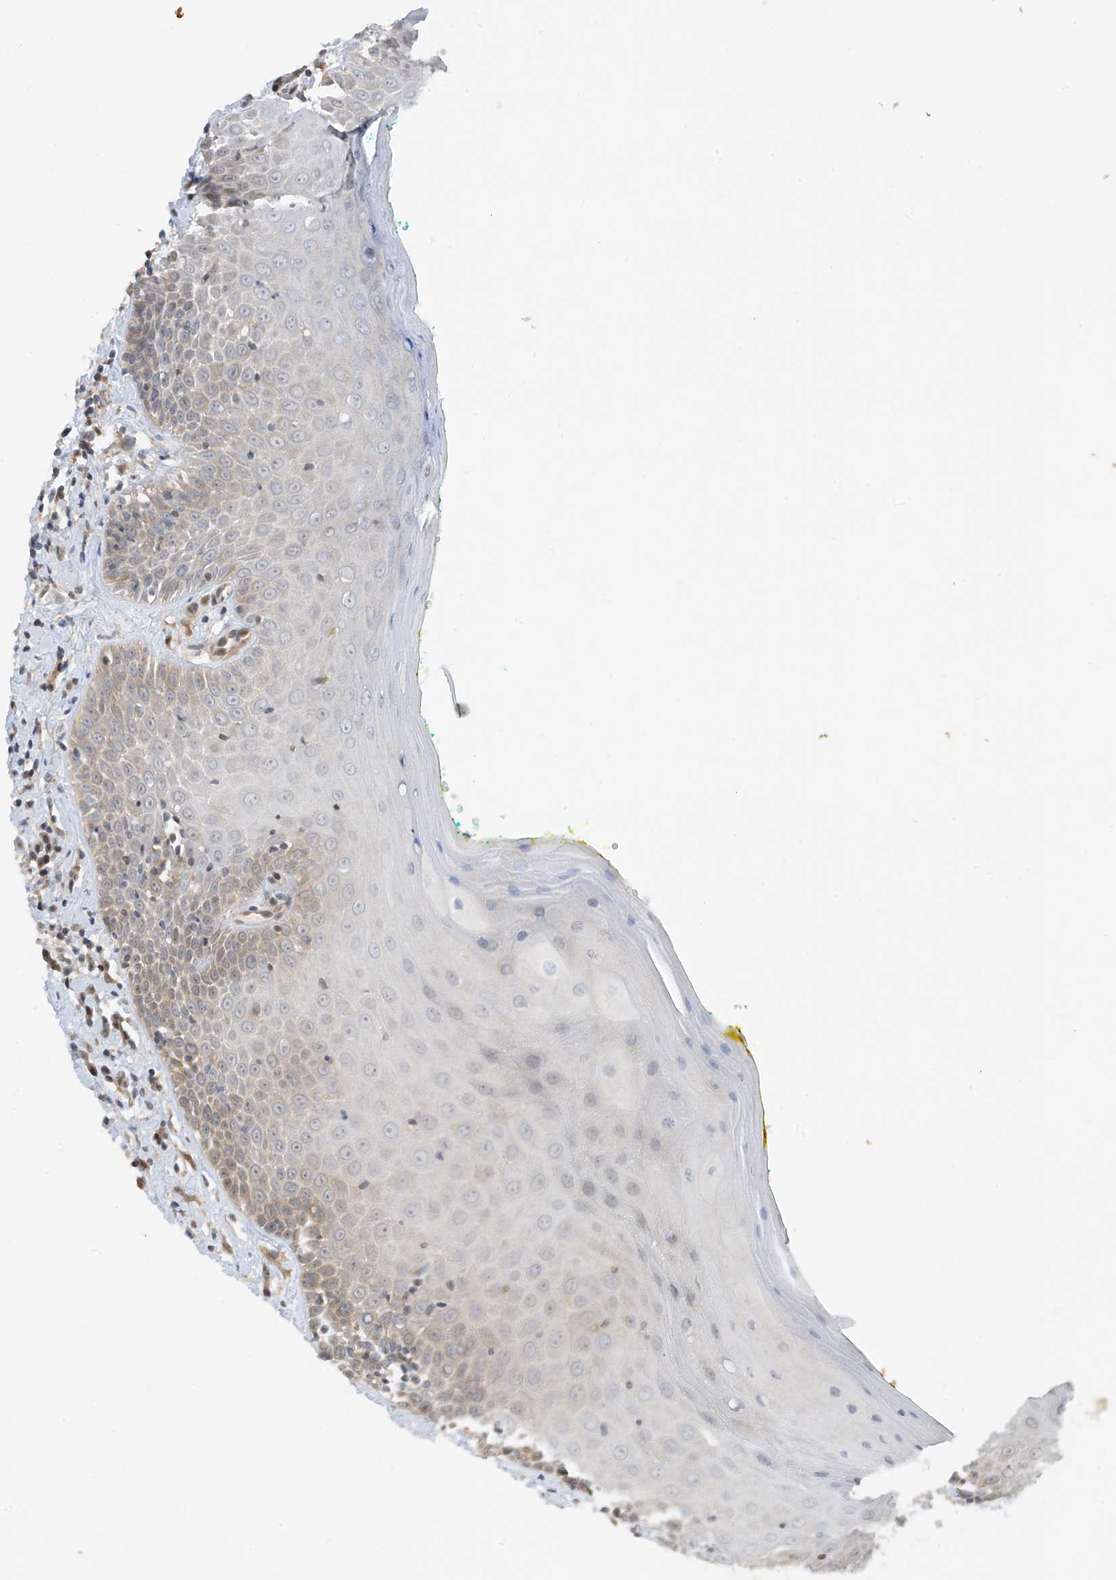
{"staining": {"intensity": "moderate", "quantity": "25%-75%", "location": "cytoplasmic/membranous"}, "tissue": "oral mucosa", "cell_type": "Squamous epithelial cells", "image_type": "normal", "snomed": [{"axis": "morphology", "description": "Normal tissue, NOS"}, {"axis": "morphology", "description": "Squamous cell carcinoma, NOS"}, {"axis": "topography", "description": "Oral tissue"}, {"axis": "topography", "description": "Head-Neck"}], "caption": "Normal oral mucosa exhibits moderate cytoplasmic/membranous staining in approximately 25%-75% of squamous epithelial cells, visualized by immunohistochemistry.", "gene": "TTC38", "patient": {"sex": "female", "age": 70}}